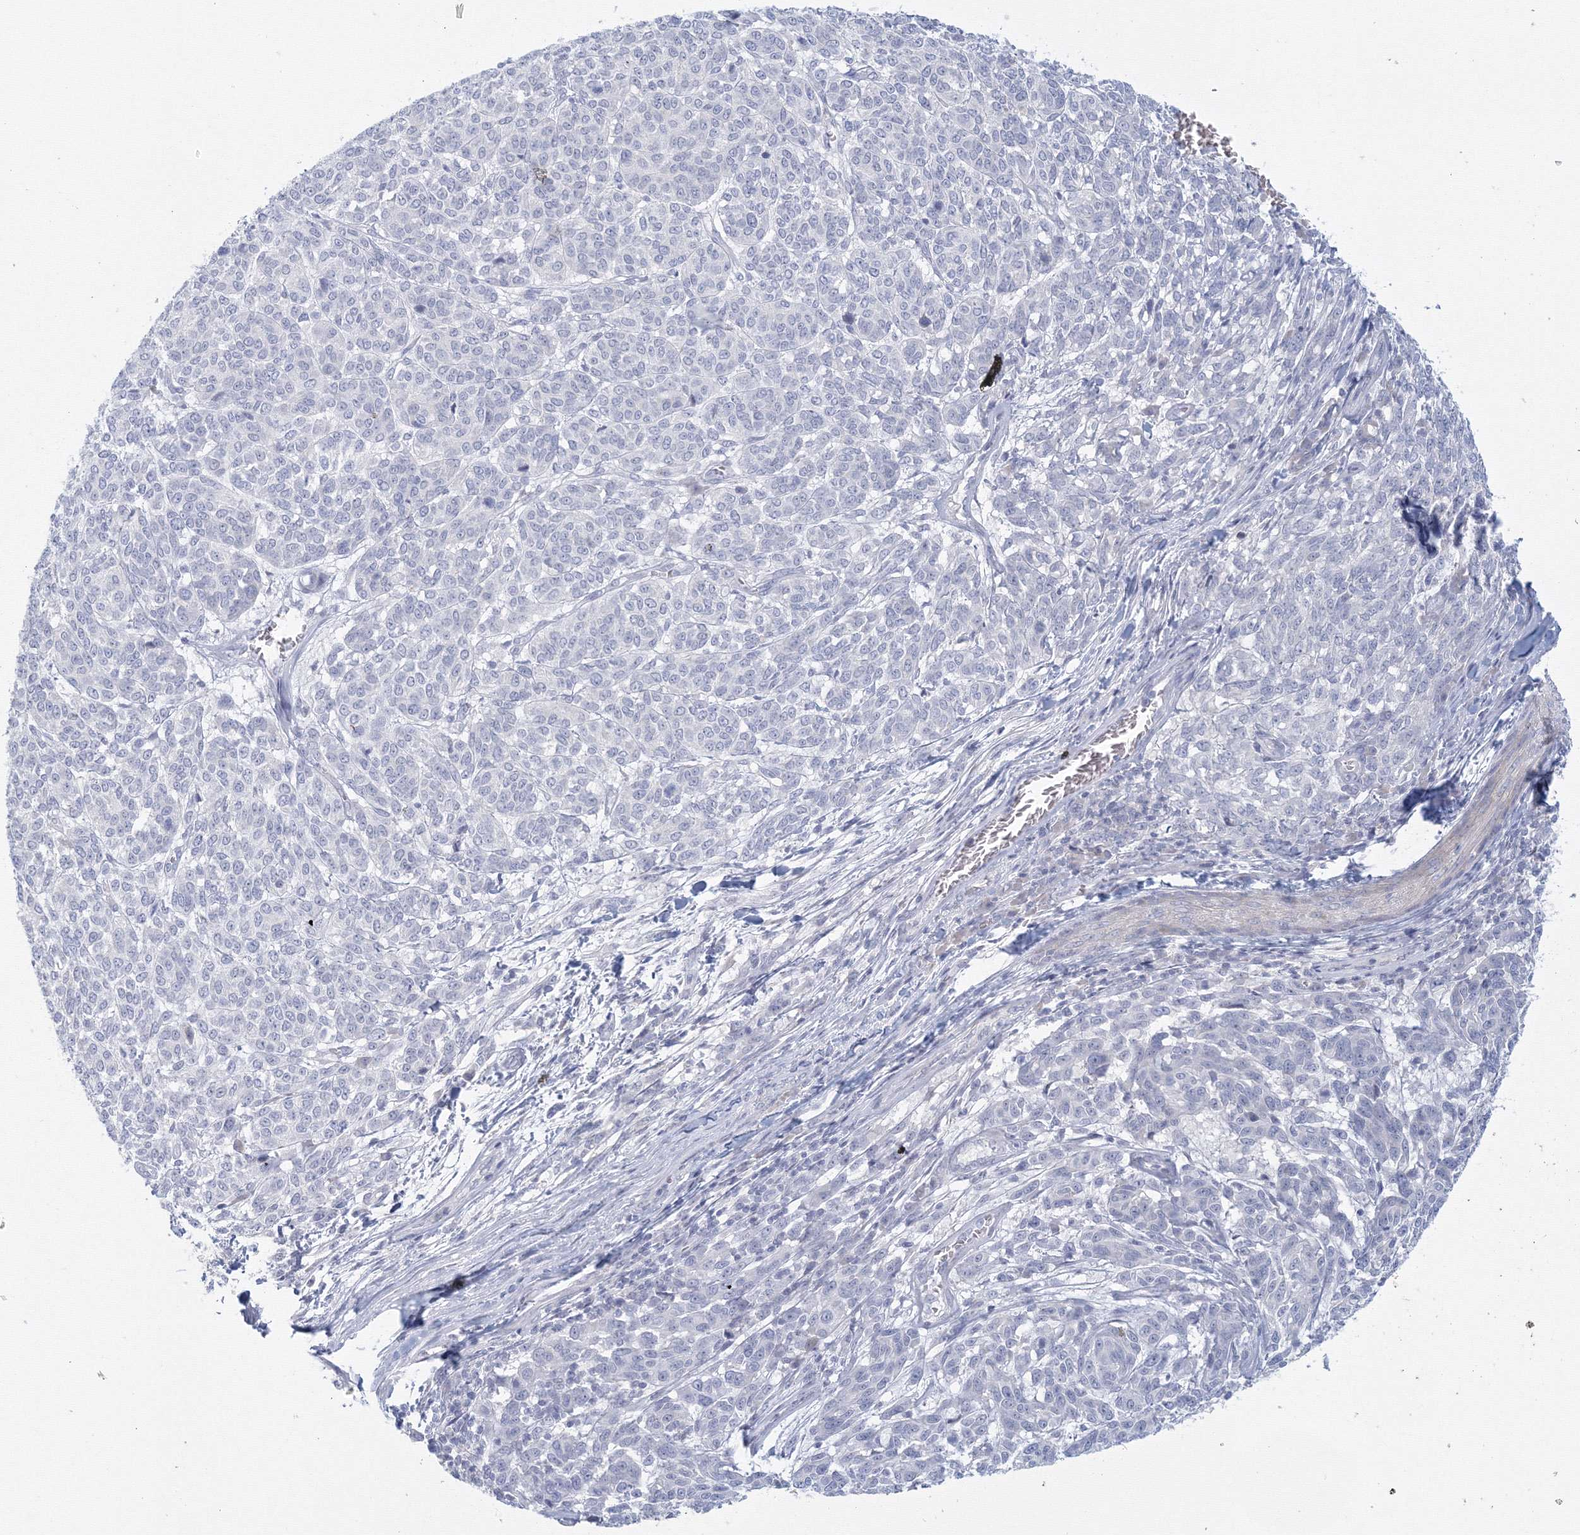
{"staining": {"intensity": "negative", "quantity": "none", "location": "none"}, "tissue": "melanoma", "cell_type": "Tumor cells", "image_type": "cancer", "snomed": [{"axis": "morphology", "description": "Malignant melanoma, NOS"}, {"axis": "topography", "description": "Skin"}], "caption": "The photomicrograph shows no staining of tumor cells in malignant melanoma.", "gene": "TACC2", "patient": {"sex": "male", "age": 49}}